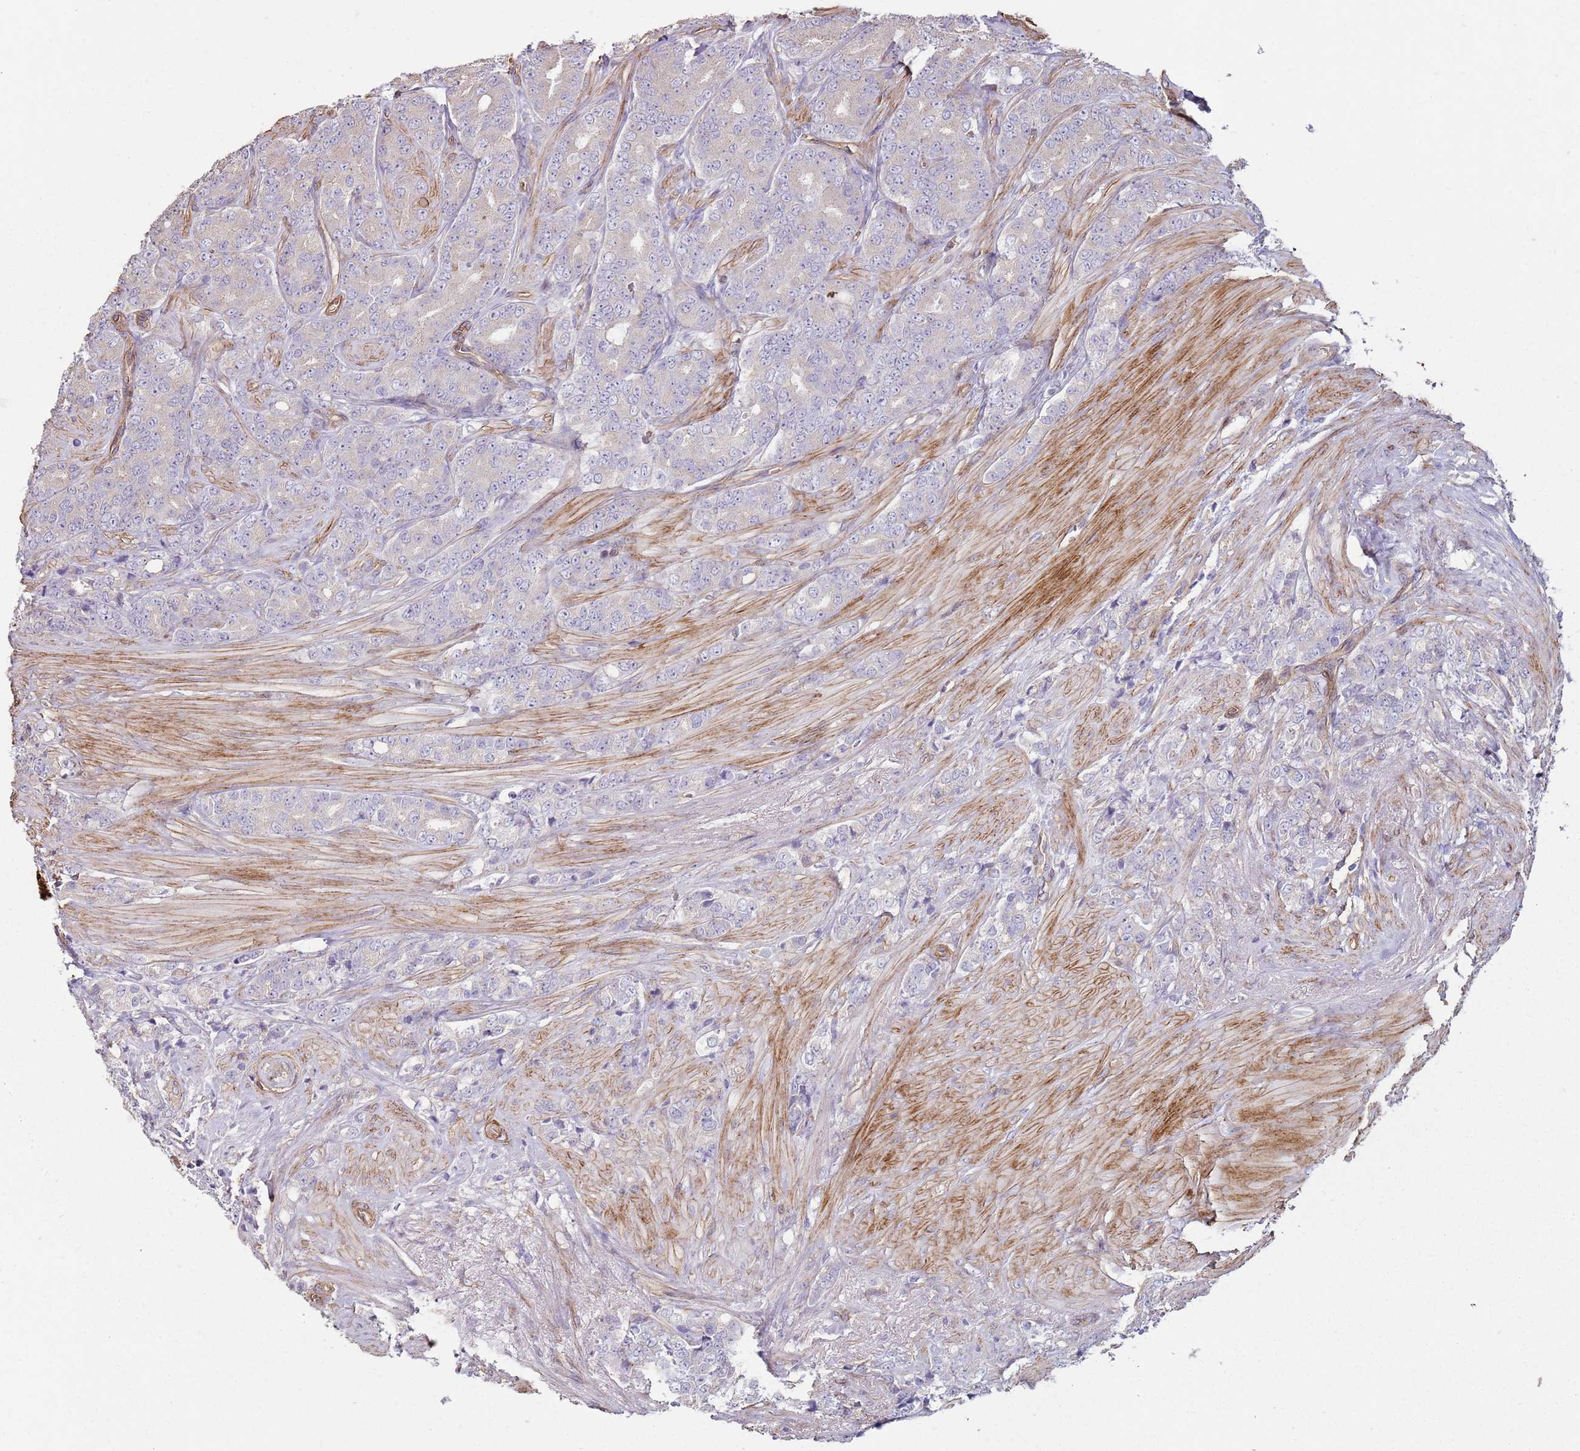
{"staining": {"intensity": "negative", "quantity": "none", "location": "none"}, "tissue": "prostate cancer", "cell_type": "Tumor cells", "image_type": "cancer", "snomed": [{"axis": "morphology", "description": "Adenocarcinoma, High grade"}, {"axis": "topography", "description": "Prostate"}], "caption": "Prostate adenocarcinoma (high-grade) stained for a protein using immunohistochemistry shows no staining tumor cells.", "gene": "PHLPP2", "patient": {"sex": "male", "age": 62}}